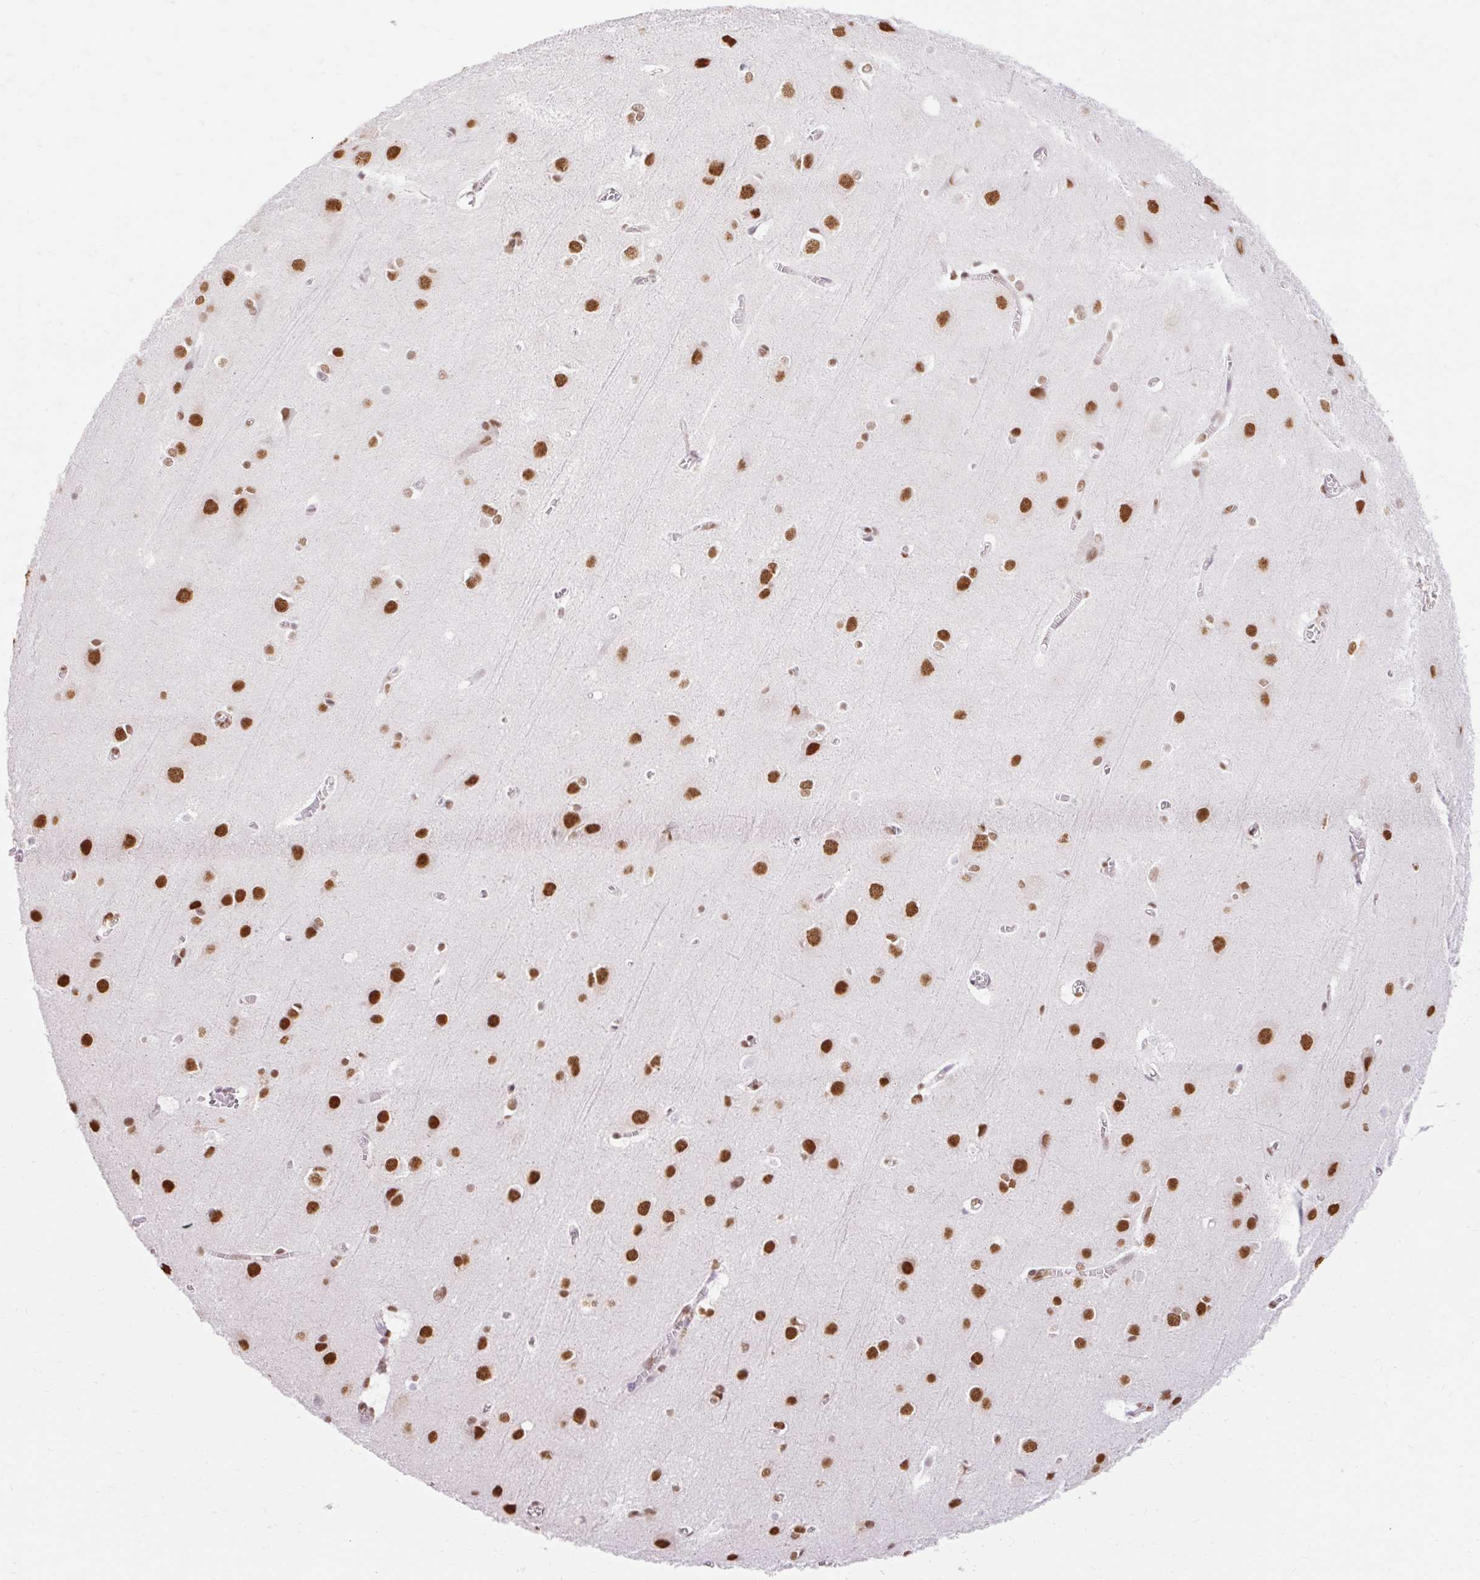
{"staining": {"intensity": "moderate", "quantity": "25%-75%", "location": "nuclear"}, "tissue": "cerebral cortex", "cell_type": "Endothelial cells", "image_type": "normal", "snomed": [{"axis": "morphology", "description": "Normal tissue, NOS"}, {"axis": "topography", "description": "Cerebral cortex"}], "caption": "Protein analysis of unremarkable cerebral cortex shows moderate nuclear staining in about 25%-75% of endothelial cells. (IHC, brightfield microscopy, high magnification).", "gene": "ENSG00000261832", "patient": {"sex": "male", "age": 37}}